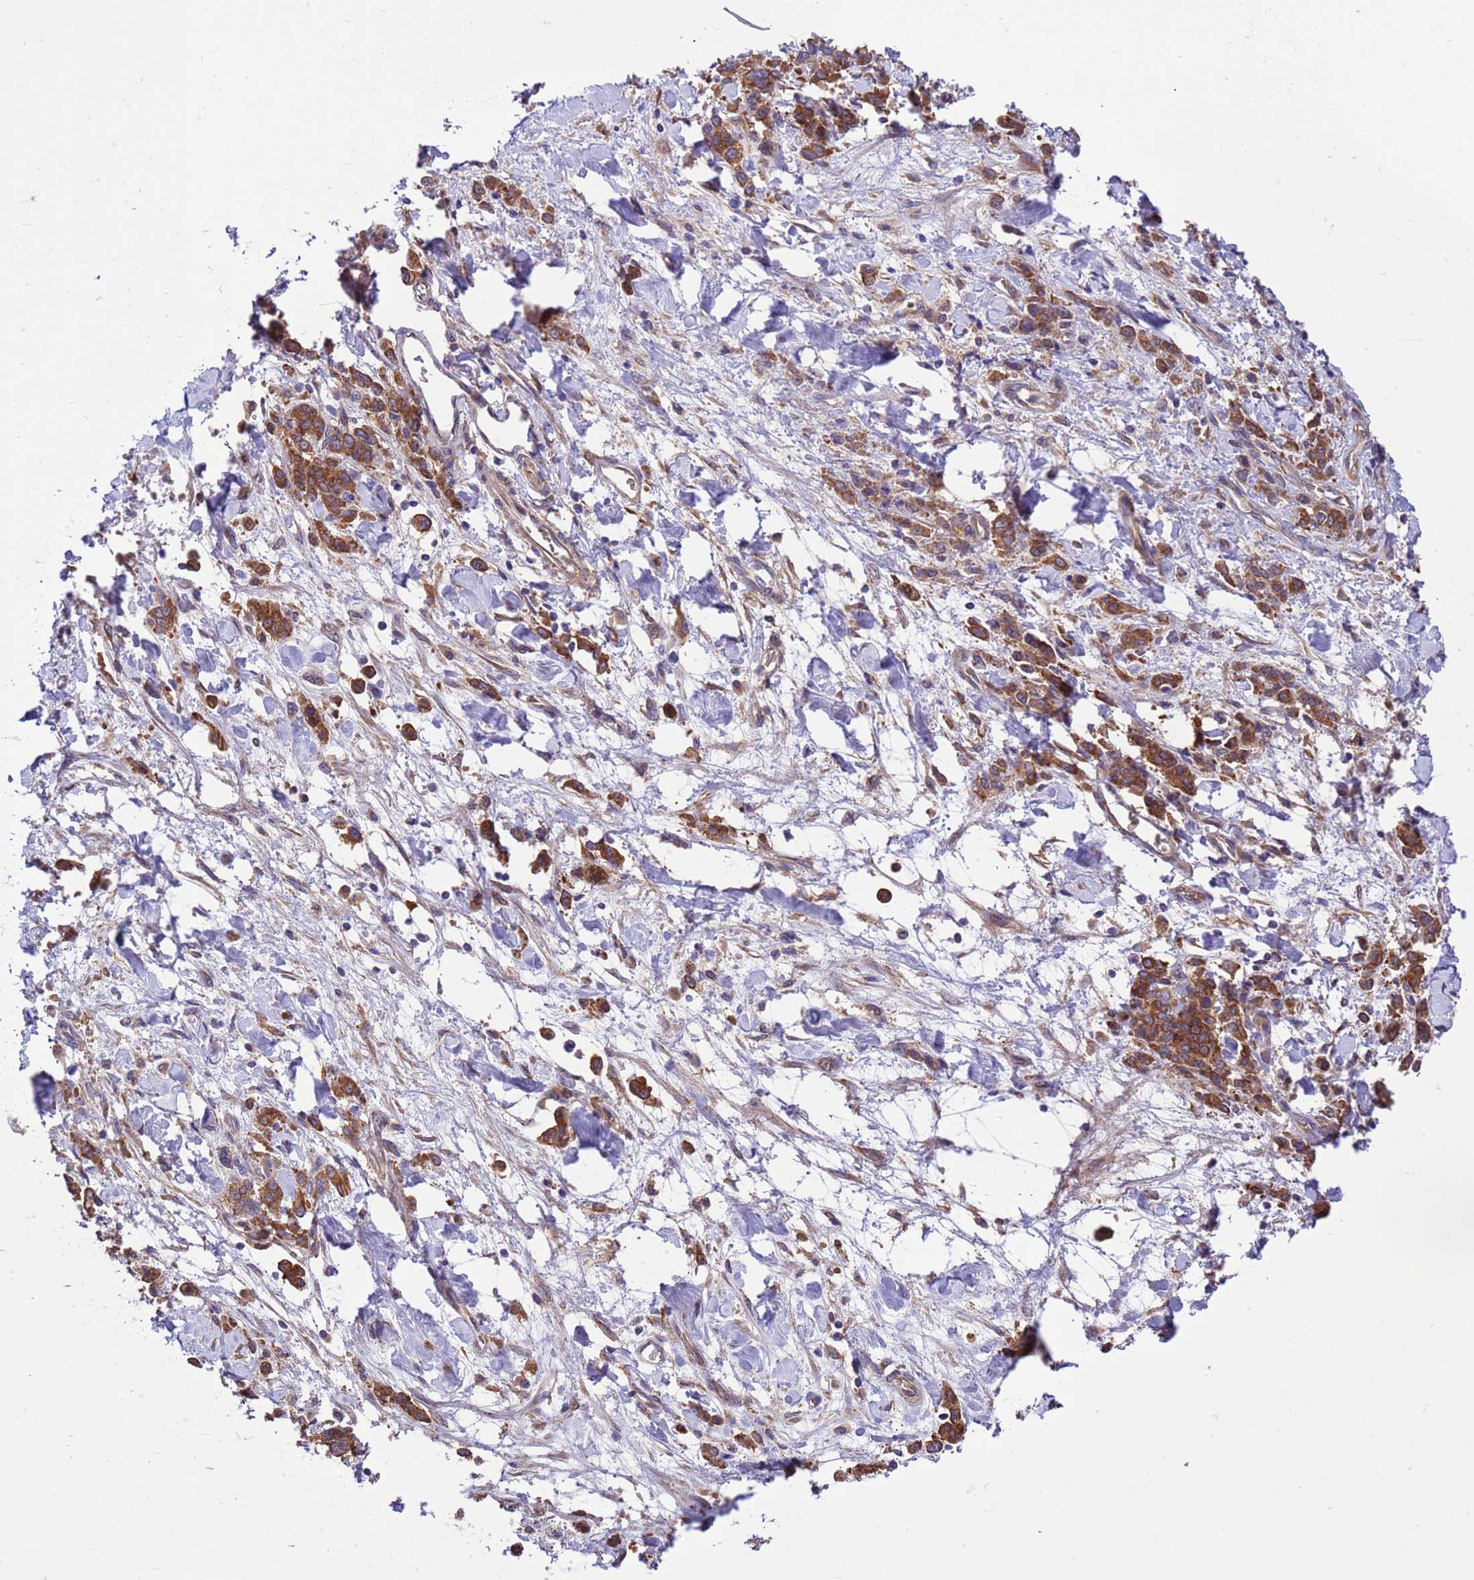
{"staining": {"intensity": "strong", "quantity": ">75%", "location": "cytoplasmic/membranous"}, "tissue": "stomach cancer", "cell_type": "Tumor cells", "image_type": "cancer", "snomed": [{"axis": "morphology", "description": "Normal tissue, NOS"}, {"axis": "morphology", "description": "Adenocarcinoma, NOS"}, {"axis": "topography", "description": "Stomach"}], "caption": "Brown immunohistochemical staining in adenocarcinoma (stomach) shows strong cytoplasmic/membranous expression in approximately >75% of tumor cells. Nuclei are stained in blue.", "gene": "ARHGAP12", "patient": {"sex": "male", "age": 82}}